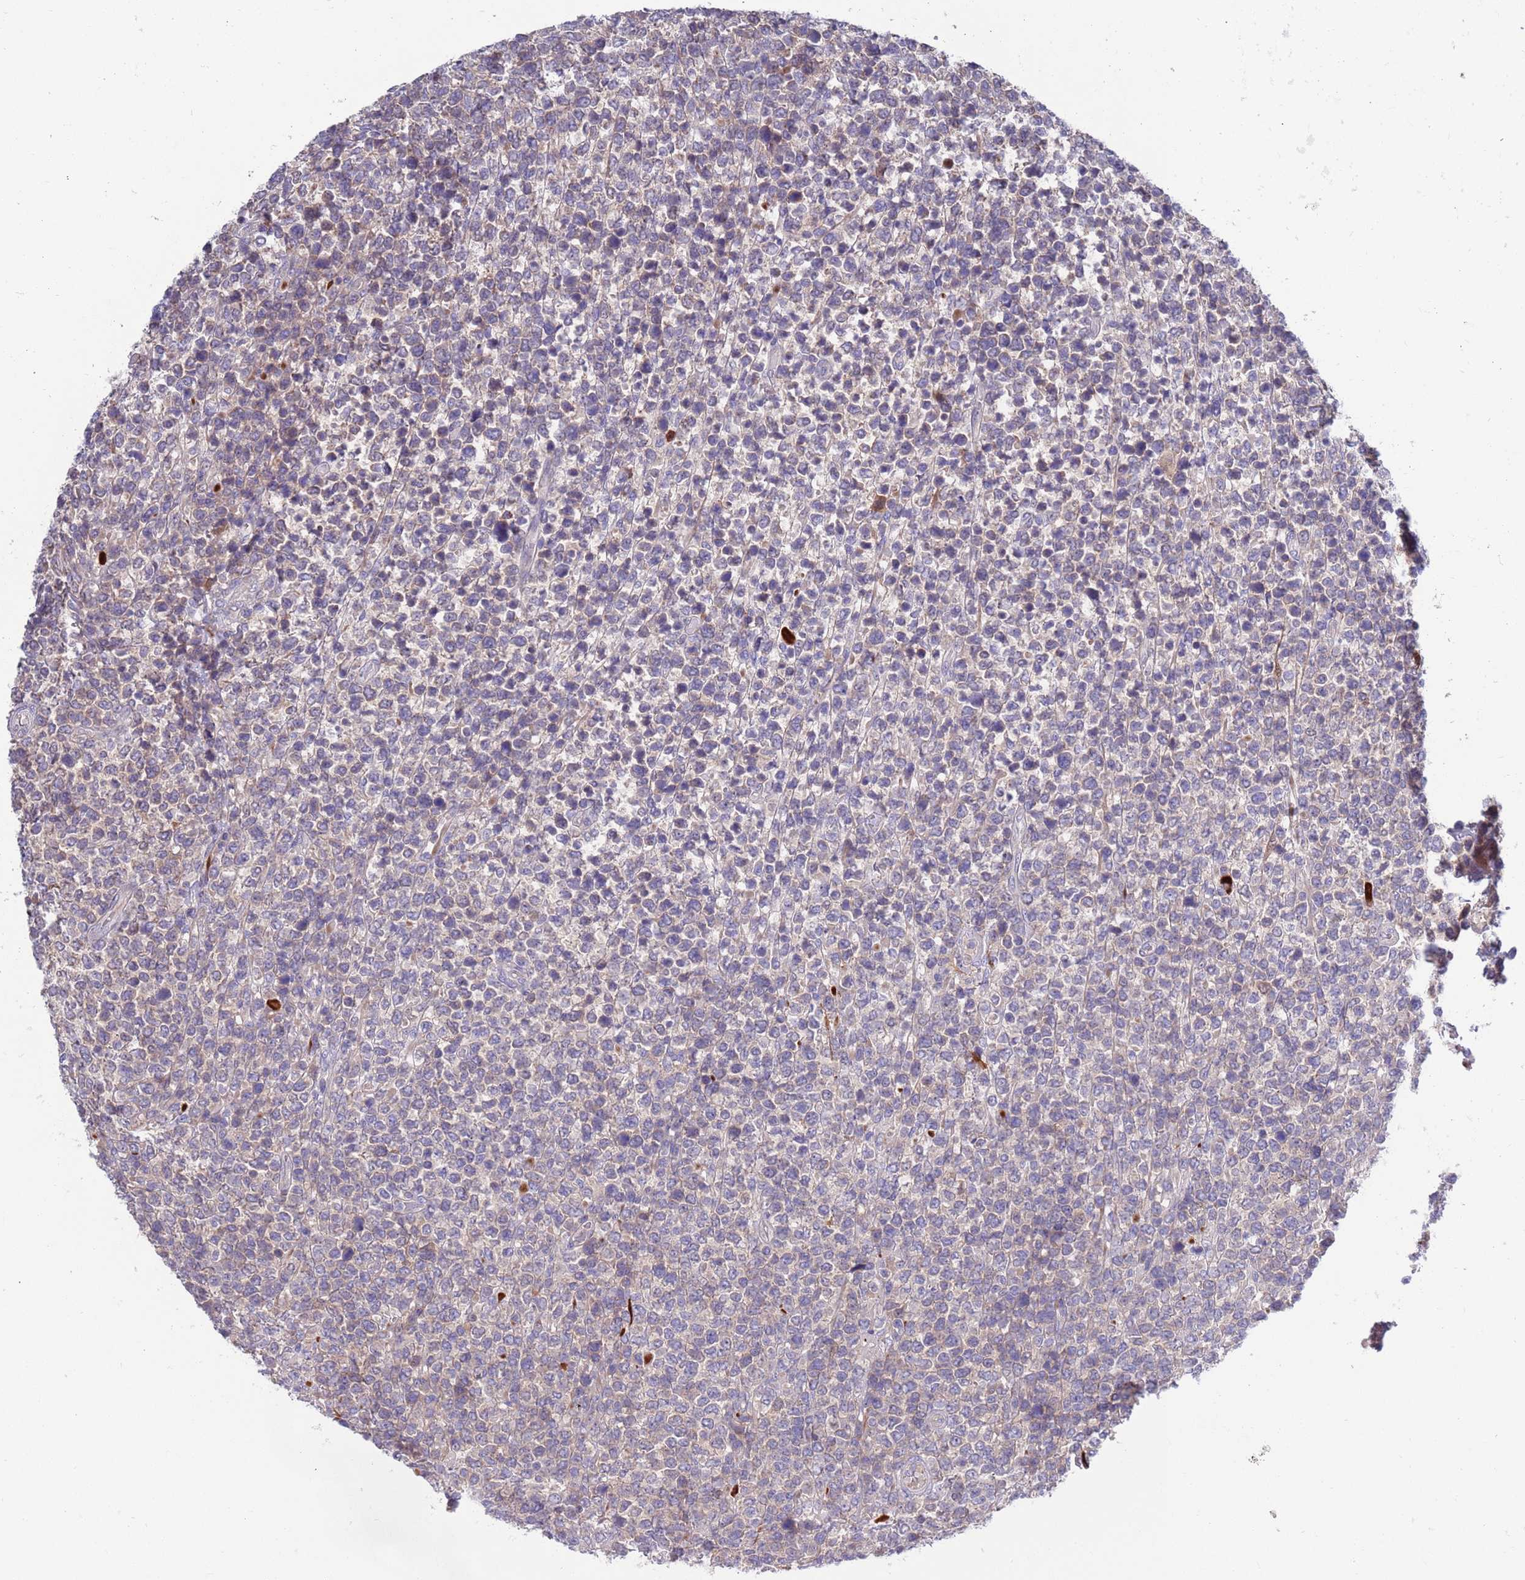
{"staining": {"intensity": "negative", "quantity": "none", "location": "none"}, "tissue": "lymphoma", "cell_type": "Tumor cells", "image_type": "cancer", "snomed": [{"axis": "morphology", "description": "Malignant lymphoma, non-Hodgkin's type, High grade"}, {"axis": "topography", "description": "Soft tissue"}], "caption": "Tumor cells show no significant staining in lymphoma.", "gene": "KLHL29", "patient": {"sex": "female", "age": 56}}